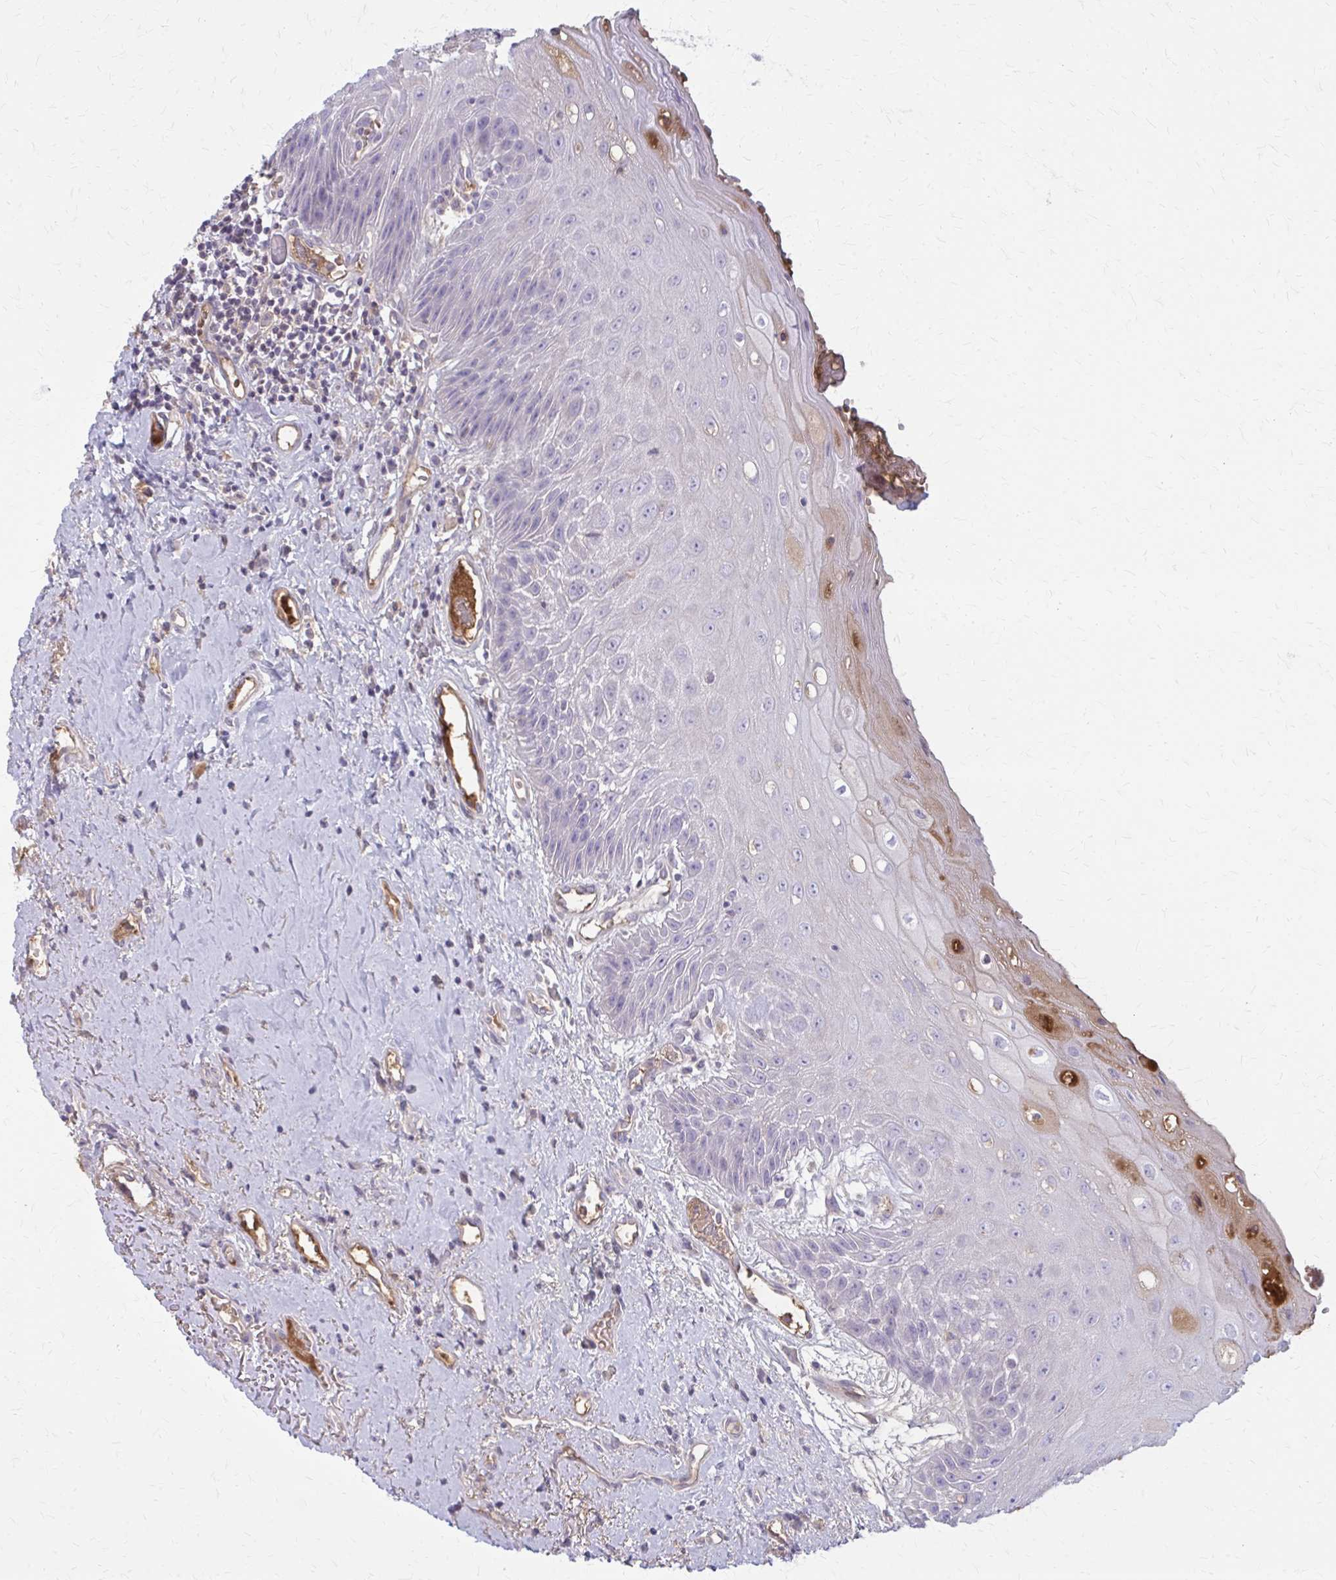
{"staining": {"intensity": "moderate", "quantity": "<25%", "location": "cytoplasmic/membranous"}, "tissue": "oral mucosa", "cell_type": "Squamous epithelial cells", "image_type": "normal", "snomed": [{"axis": "morphology", "description": "Normal tissue, NOS"}, {"axis": "morphology", "description": "Squamous cell carcinoma, NOS"}, {"axis": "topography", "description": "Oral tissue"}, {"axis": "topography", "description": "Peripheral nerve tissue"}, {"axis": "topography", "description": "Head-Neck"}], "caption": "Immunohistochemistry (IHC) micrograph of normal oral mucosa: human oral mucosa stained using immunohistochemistry (IHC) exhibits low levels of moderate protein expression localized specifically in the cytoplasmic/membranous of squamous epithelial cells, appearing as a cytoplasmic/membranous brown color.", "gene": "SERPIND1", "patient": {"sex": "female", "age": 59}}